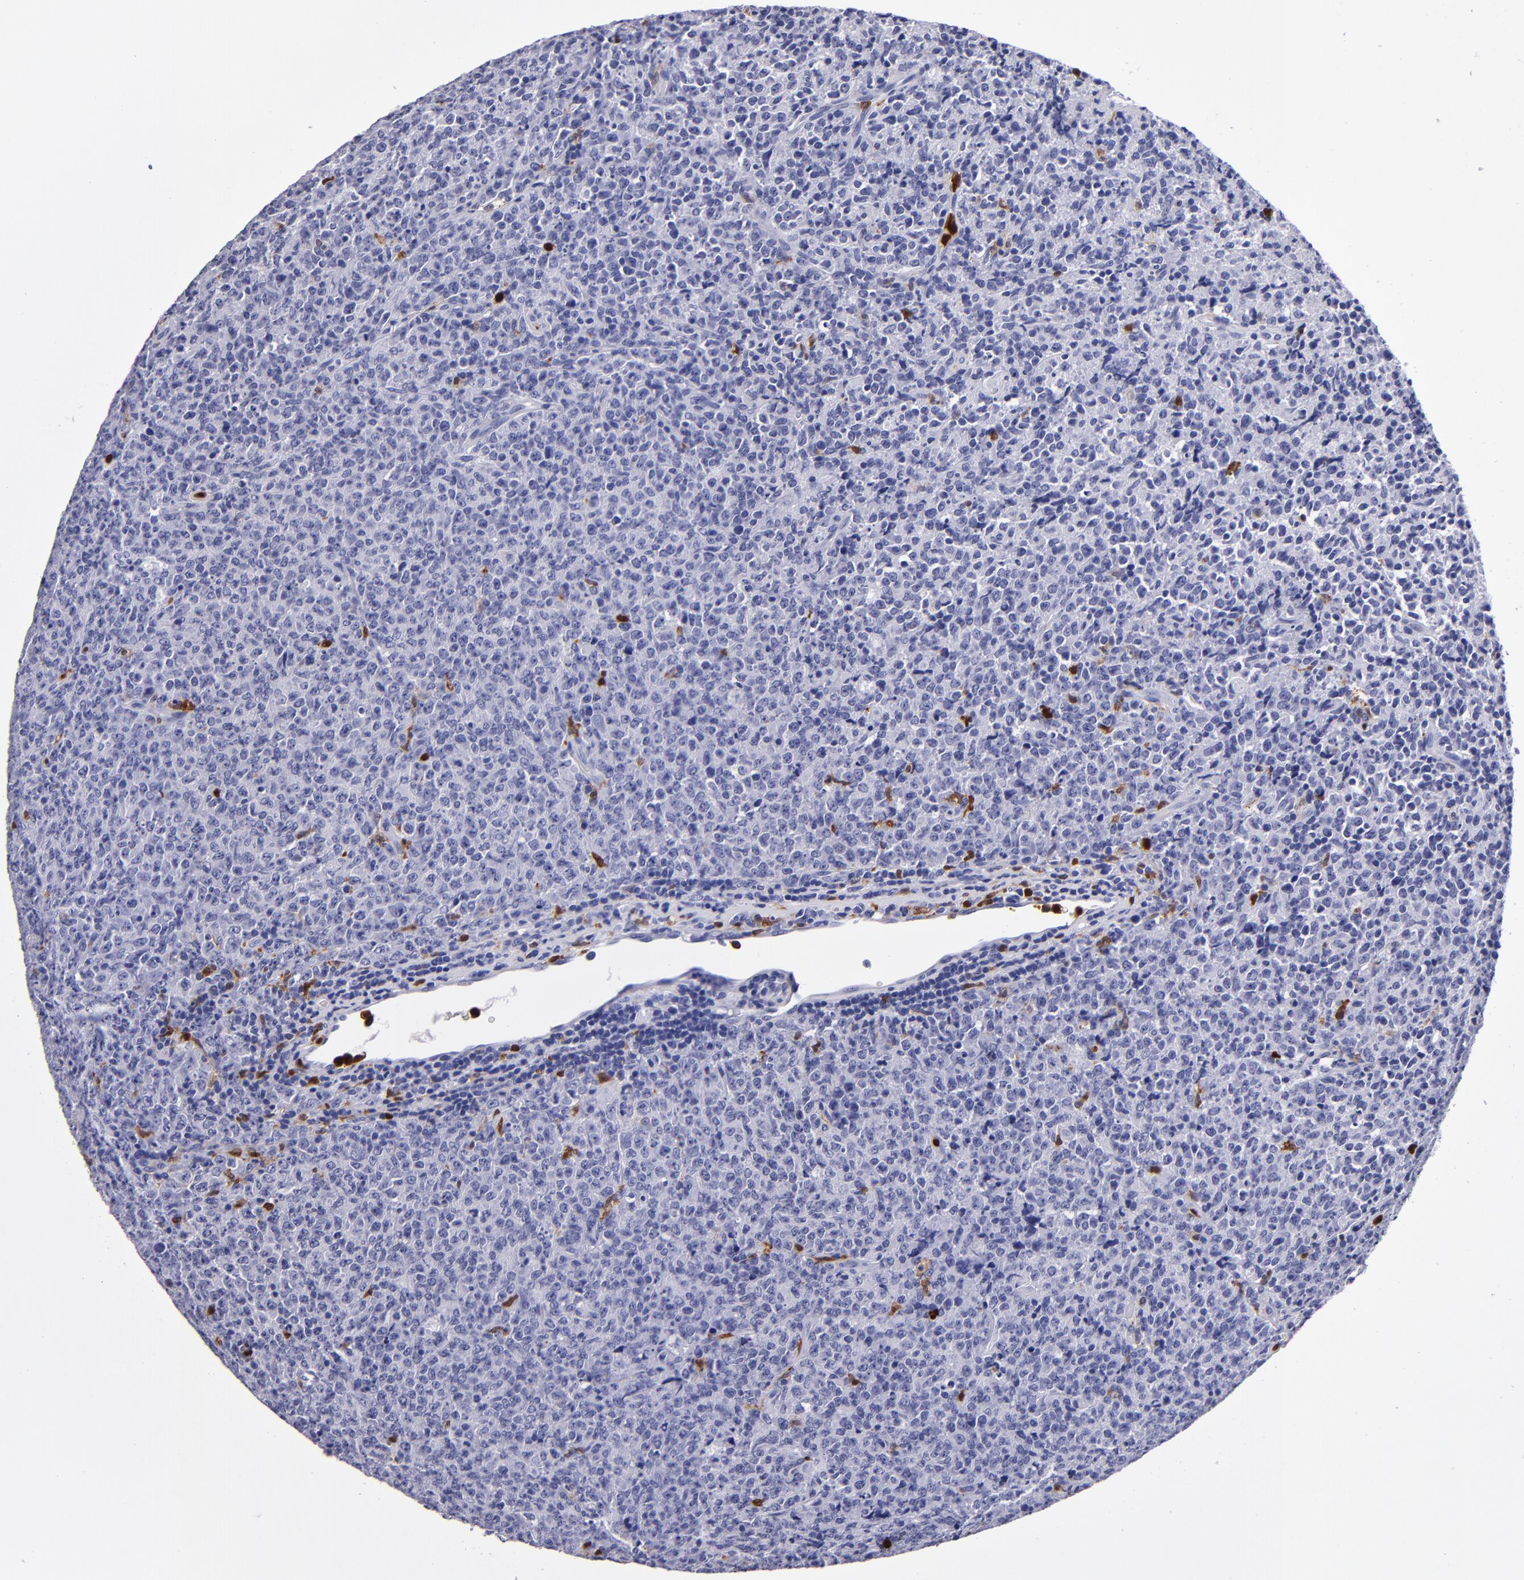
{"staining": {"intensity": "strong", "quantity": "<25%", "location": "cytoplasmic/membranous,nuclear"}, "tissue": "lymphoma", "cell_type": "Tumor cells", "image_type": "cancer", "snomed": [{"axis": "morphology", "description": "Malignant lymphoma, non-Hodgkin's type, High grade"}, {"axis": "topography", "description": "Tonsil"}], "caption": "Immunohistochemistry (IHC) of lymphoma reveals medium levels of strong cytoplasmic/membranous and nuclear expression in approximately <25% of tumor cells.", "gene": "S100A8", "patient": {"sex": "female", "age": 36}}